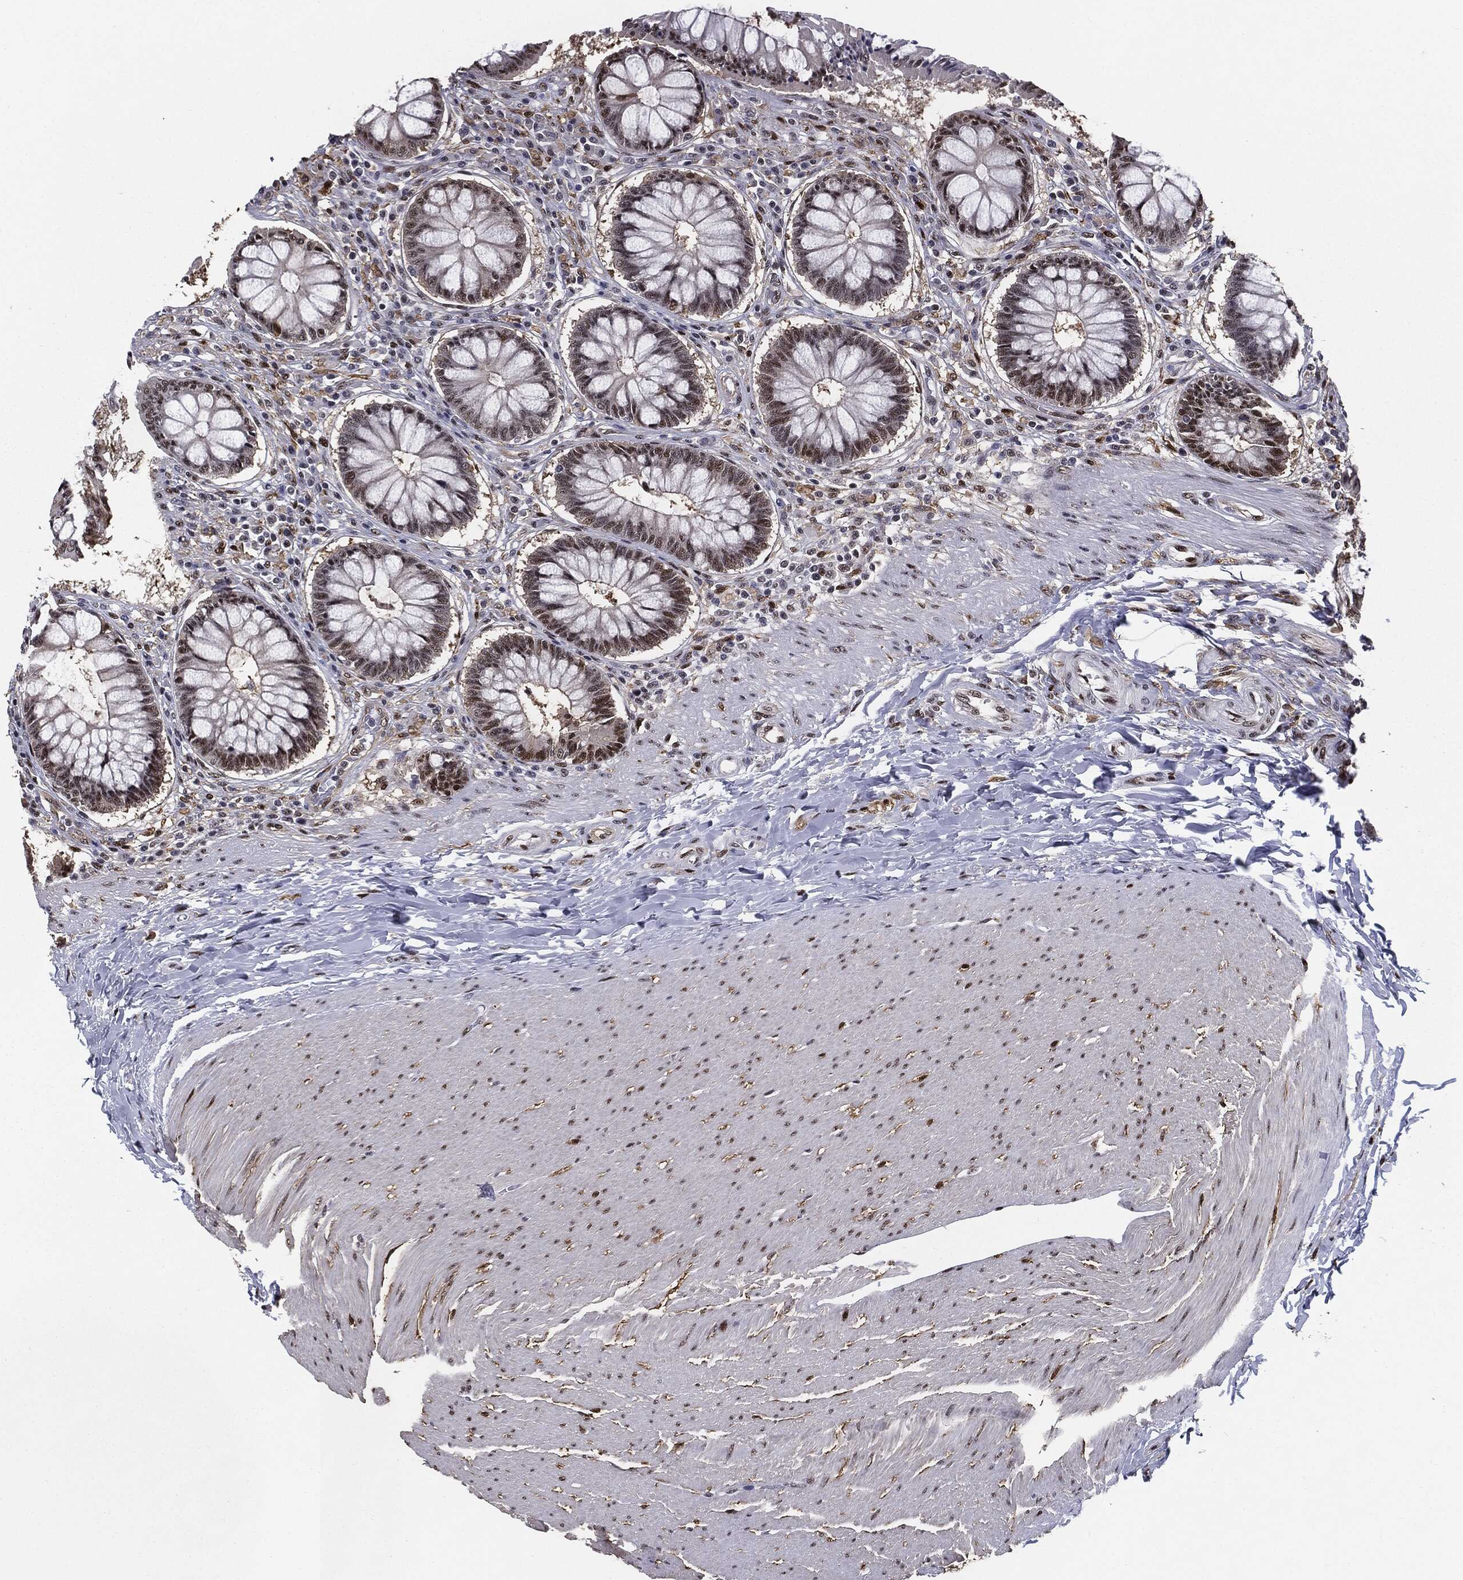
{"staining": {"intensity": "strong", "quantity": "25%-75%", "location": "nuclear"}, "tissue": "rectum", "cell_type": "Glandular cells", "image_type": "normal", "snomed": [{"axis": "morphology", "description": "Normal tissue, NOS"}, {"axis": "topography", "description": "Rectum"}], "caption": "High-power microscopy captured an immunohistochemistry histopathology image of unremarkable rectum, revealing strong nuclear staining in about 25%-75% of glandular cells. (IHC, brightfield microscopy, high magnification).", "gene": "JUN", "patient": {"sex": "female", "age": 58}}